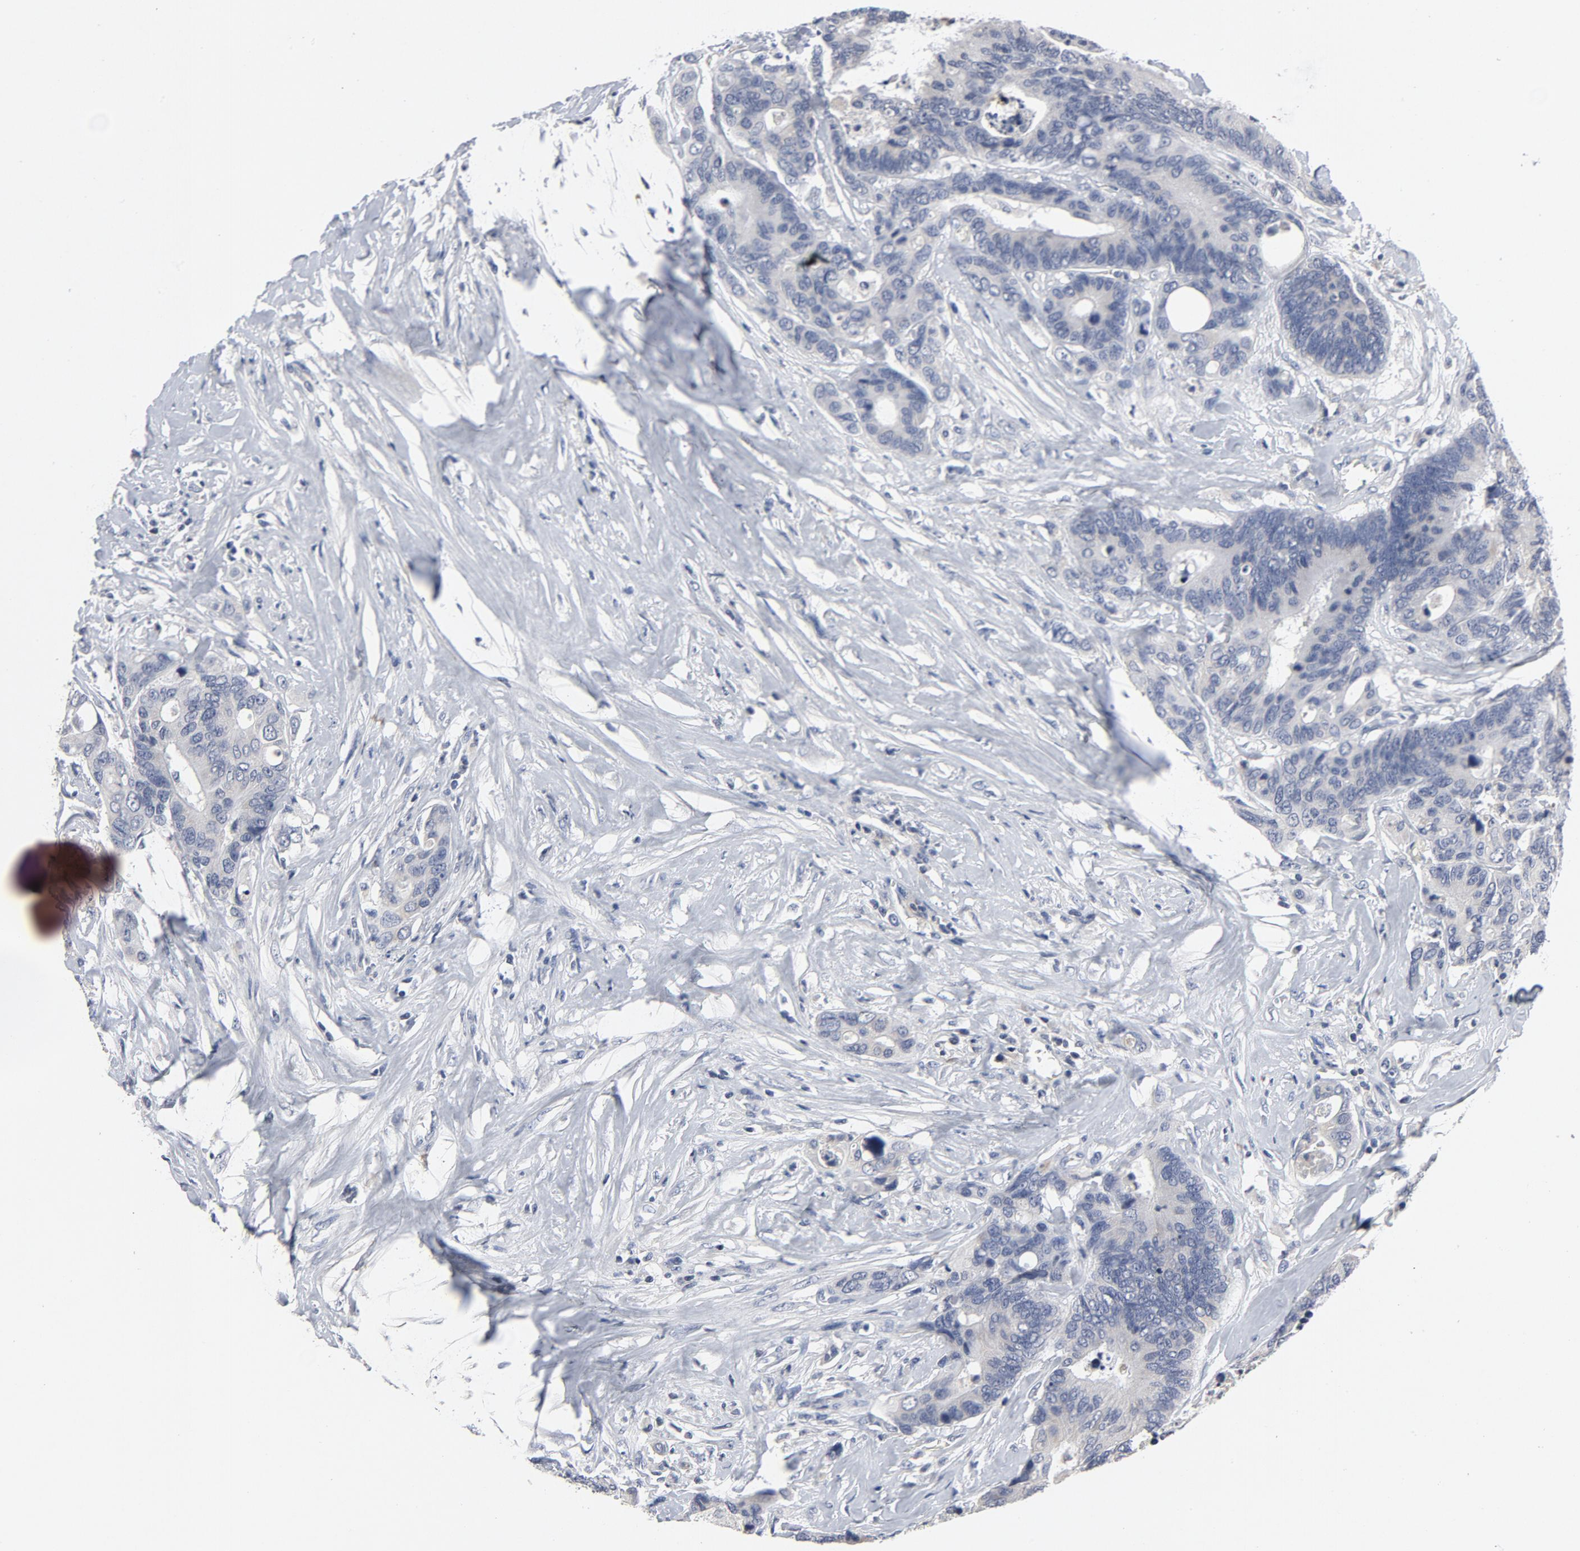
{"staining": {"intensity": "negative", "quantity": "none", "location": "none"}, "tissue": "colorectal cancer", "cell_type": "Tumor cells", "image_type": "cancer", "snomed": [{"axis": "morphology", "description": "Adenocarcinoma, NOS"}, {"axis": "topography", "description": "Rectum"}], "caption": "There is no significant positivity in tumor cells of colorectal cancer (adenocarcinoma).", "gene": "TCL1A", "patient": {"sex": "male", "age": 55}}